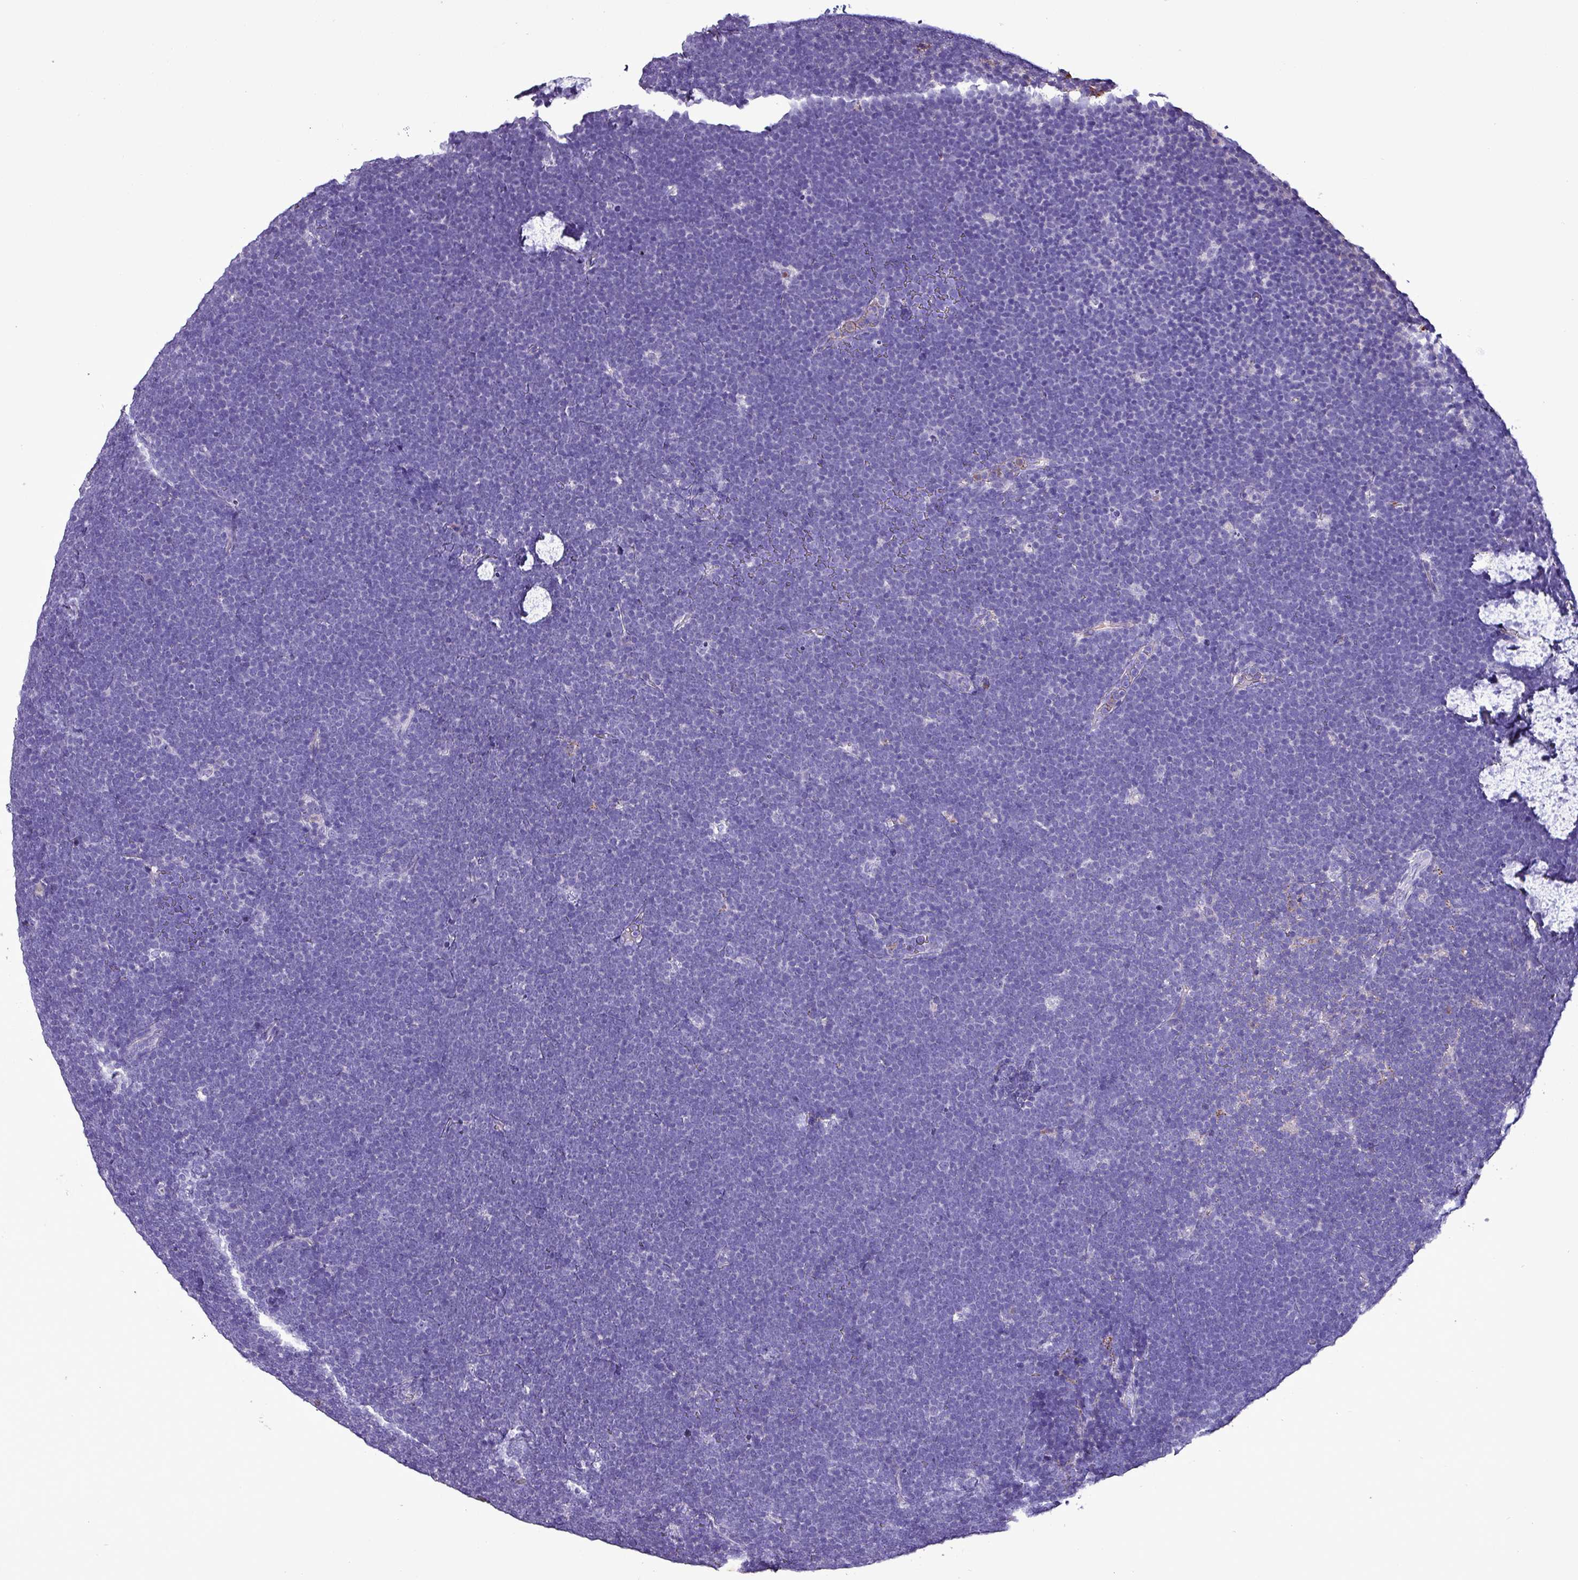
{"staining": {"intensity": "negative", "quantity": "none", "location": "none"}, "tissue": "lymphoma", "cell_type": "Tumor cells", "image_type": "cancer", "snomed": [{"axis": "morphology", "description": "Malignant lymphoma, non-Hodgkin's type, High grade"}, {"axis": "topography", "description": "Lymph node"}], "caption": "The histopathology image displays no significant staining in tumor cells of lymphoma.", "gene": "HP", "patient": {"sex": "male", "age": 13}}